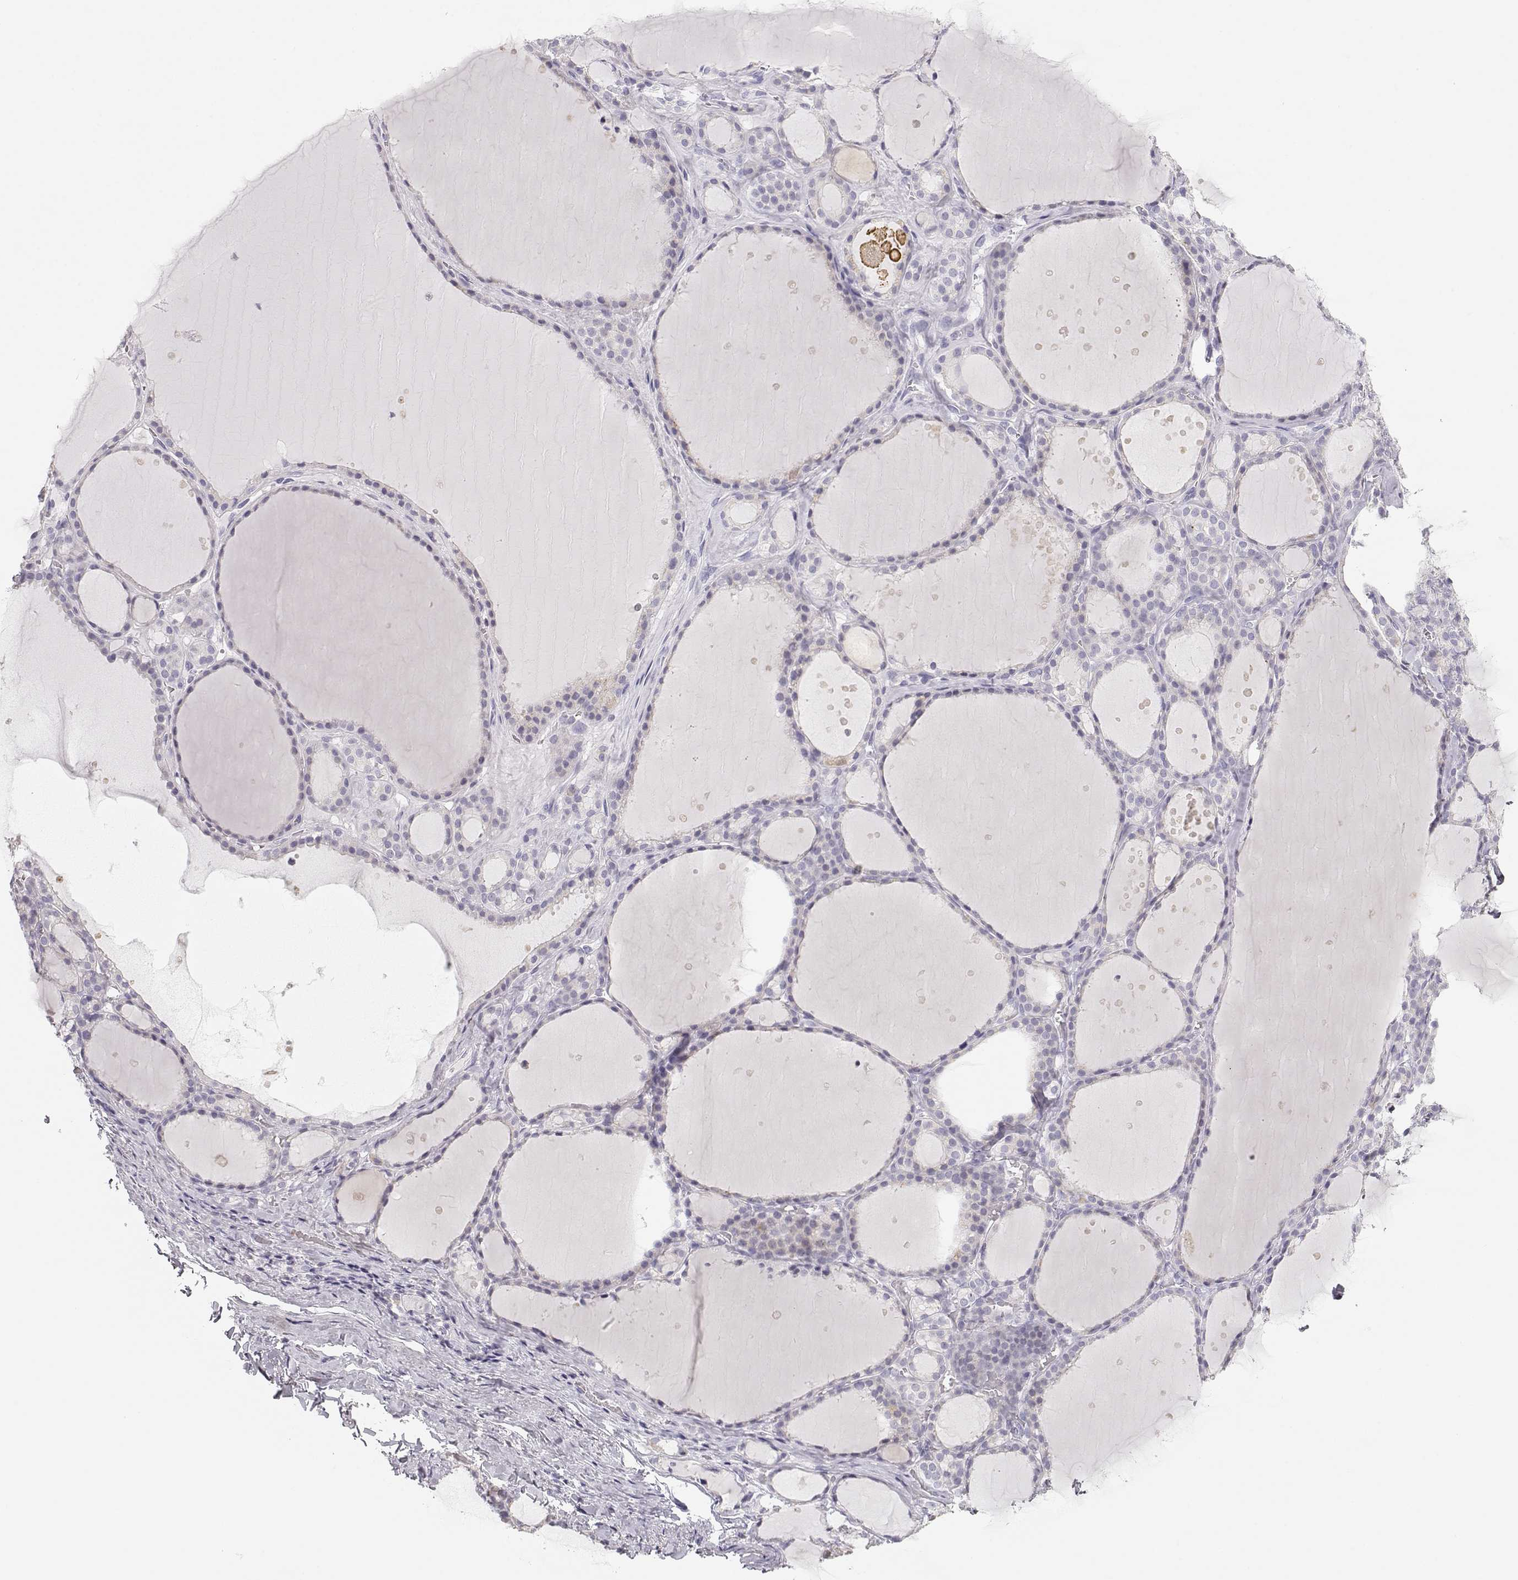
{"staining": {"intensity": "negative", "quantity": "none", "location": "none"}, "tissue": "thyroid gland", "cell_type": "Glandular cells", "image_type": "normal", "snomed": [{"axis": "morphology", "description": "Normal tissue, NOS"}, {"axis": "topography", "description": "Thyroid gland"}], "caption": "Glandular cells show no significant protein positivity in unremarkable thyroid gland. (Brightfield microscopy of DAB immunohistochemistry (IHC) at high magnification).", "gene": "FAM166A", "patient": {"sex": "male", "age": 68}}